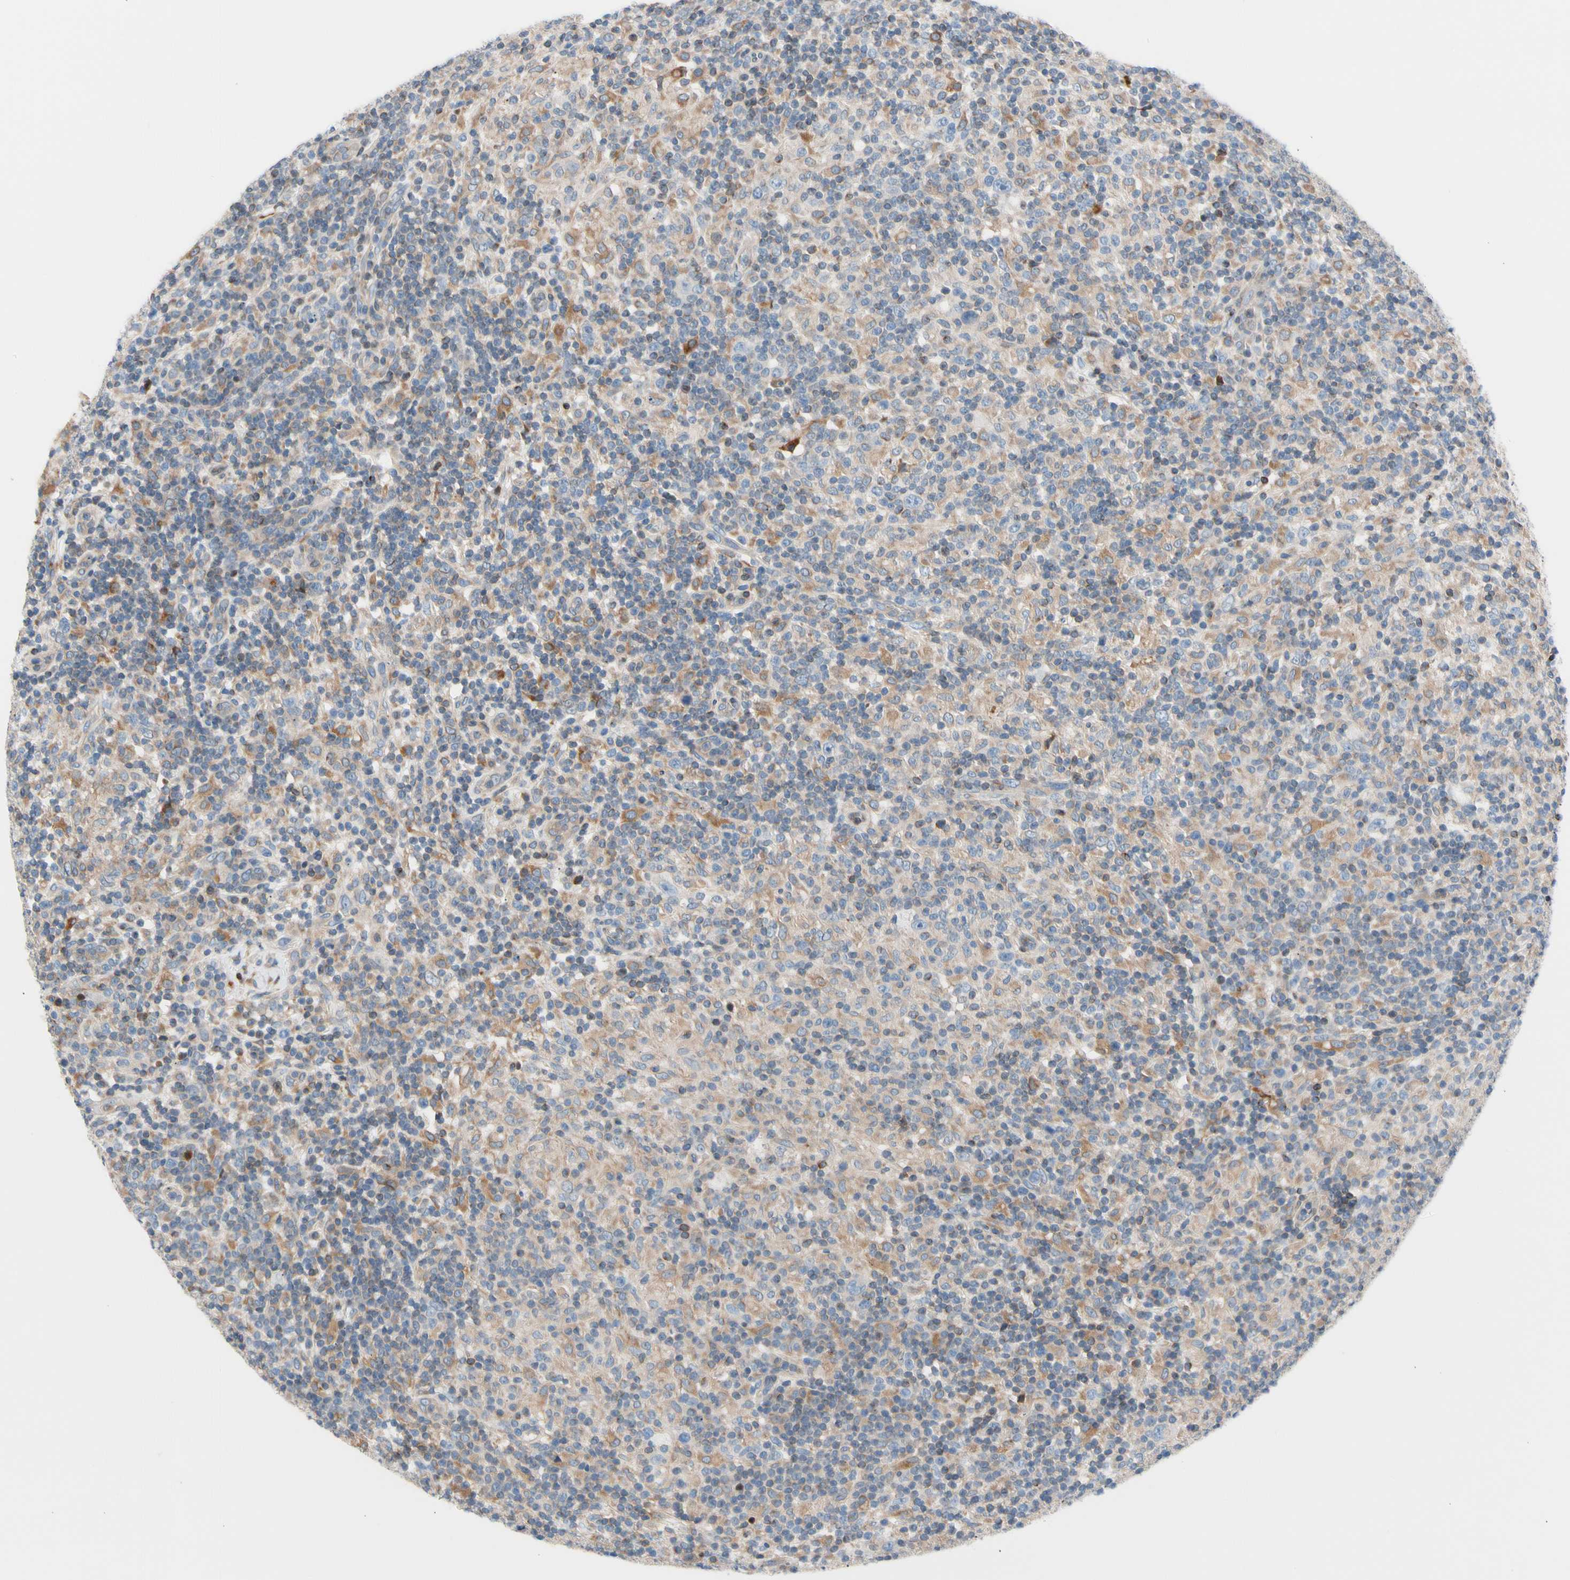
{"staining": {"intensity": "negative", "quantity": "none", "location": "none"}, "tissue": "lymphoma", "cell_type": "Tumor cells", "image_type": "cancer", "snomed": [{"axis": "morphology", "description": "Hodgkin's disease, NOS"}, {"axis": "topography", "description": "Lymph node"}], "caption": "This is a image of IHC staining of Hodgkin's disease, which shows no staining in tumor cells.", "gene": "MAP3K3", "patient": {"sex": "male", "age": 70}}